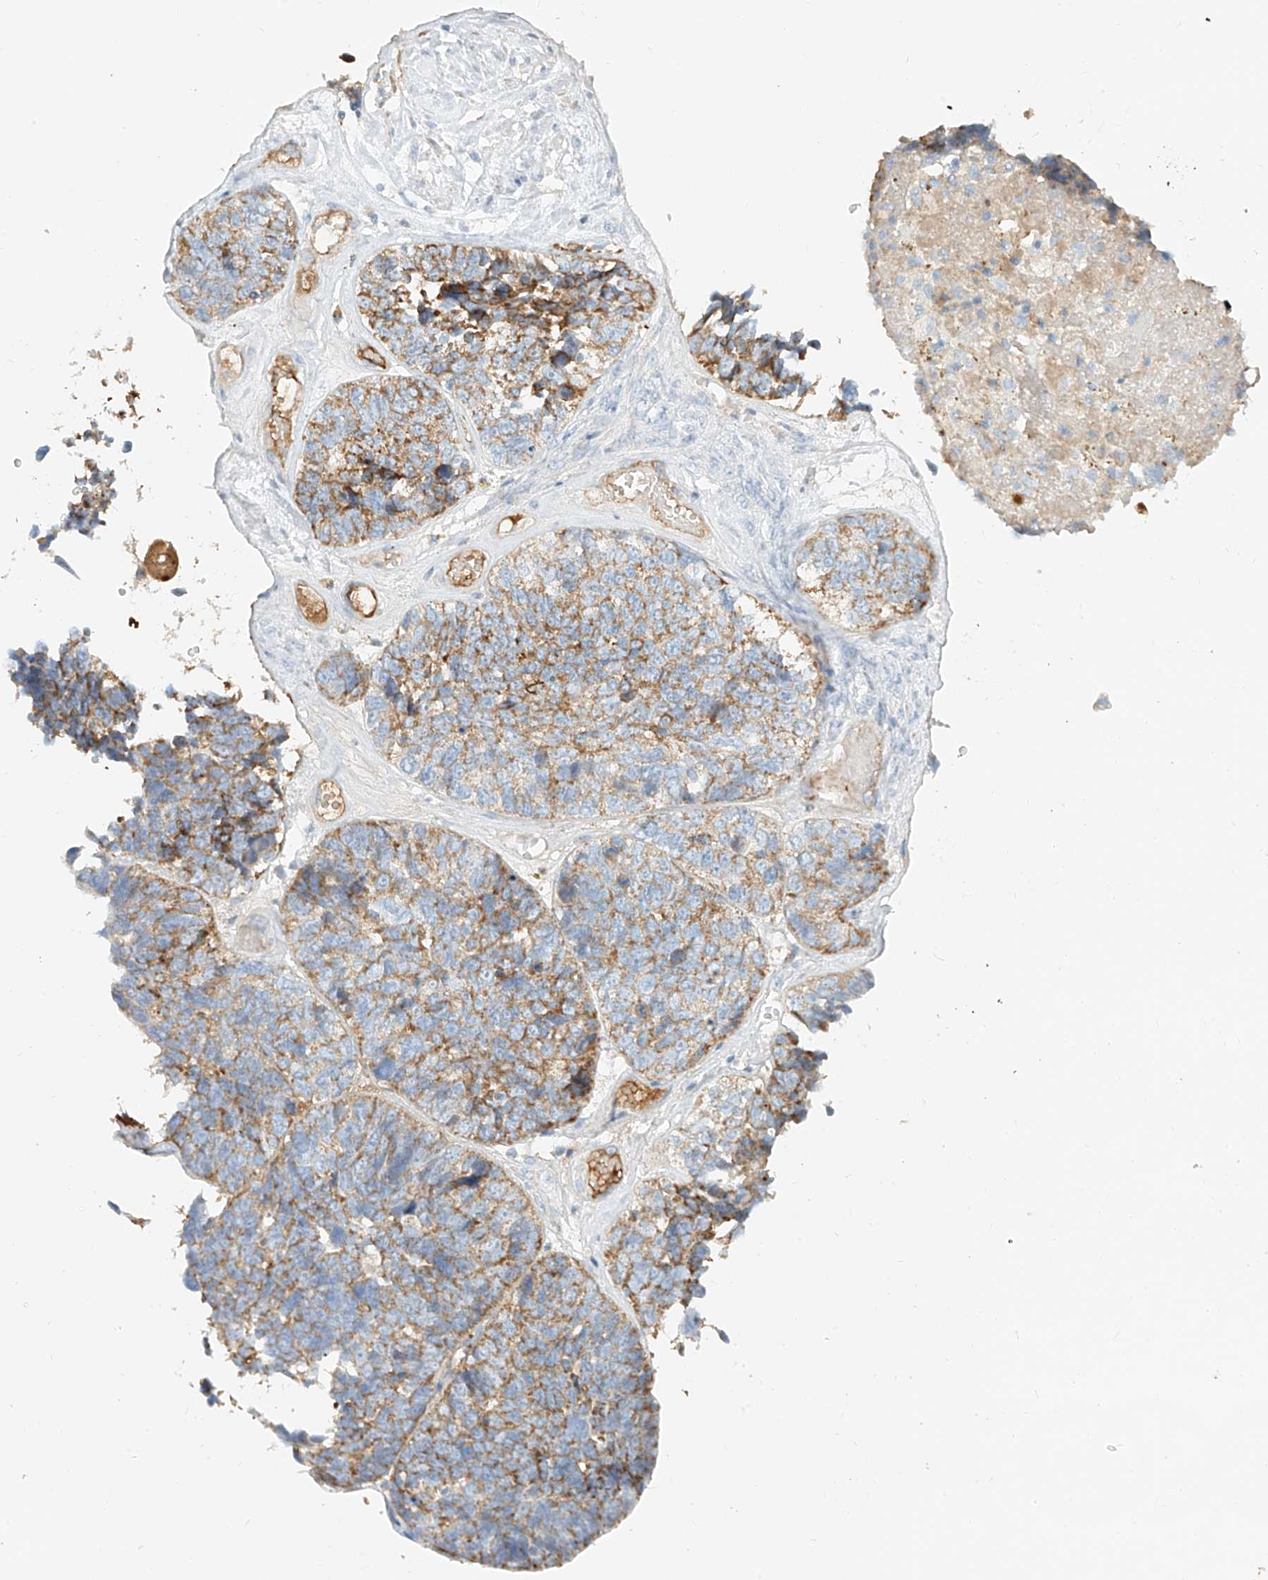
{"staining": {"intensity": "moderate", "quantity": "25%-75%", "location": "cytoplasmic/membranous"}, "tissue": "ovarian cancer", "cell_type": "Tumor cells", "image_type": "cancer", "snomed": [{"axis": "morphology", "description": "Cystadenocarcinoma, serous, NOS"}, {"axis": "topography", "description": "Ovary"}], "caption": "Immunohistochemical staining of serous cystadenocarcinoma (ovarian) shows medium levels of moderate cytoplasmic/membranous expression in about 25%-75% of tumor cells.", "gene": "OCSTAMP", "patient": {"sex": "female", "age": 79}}